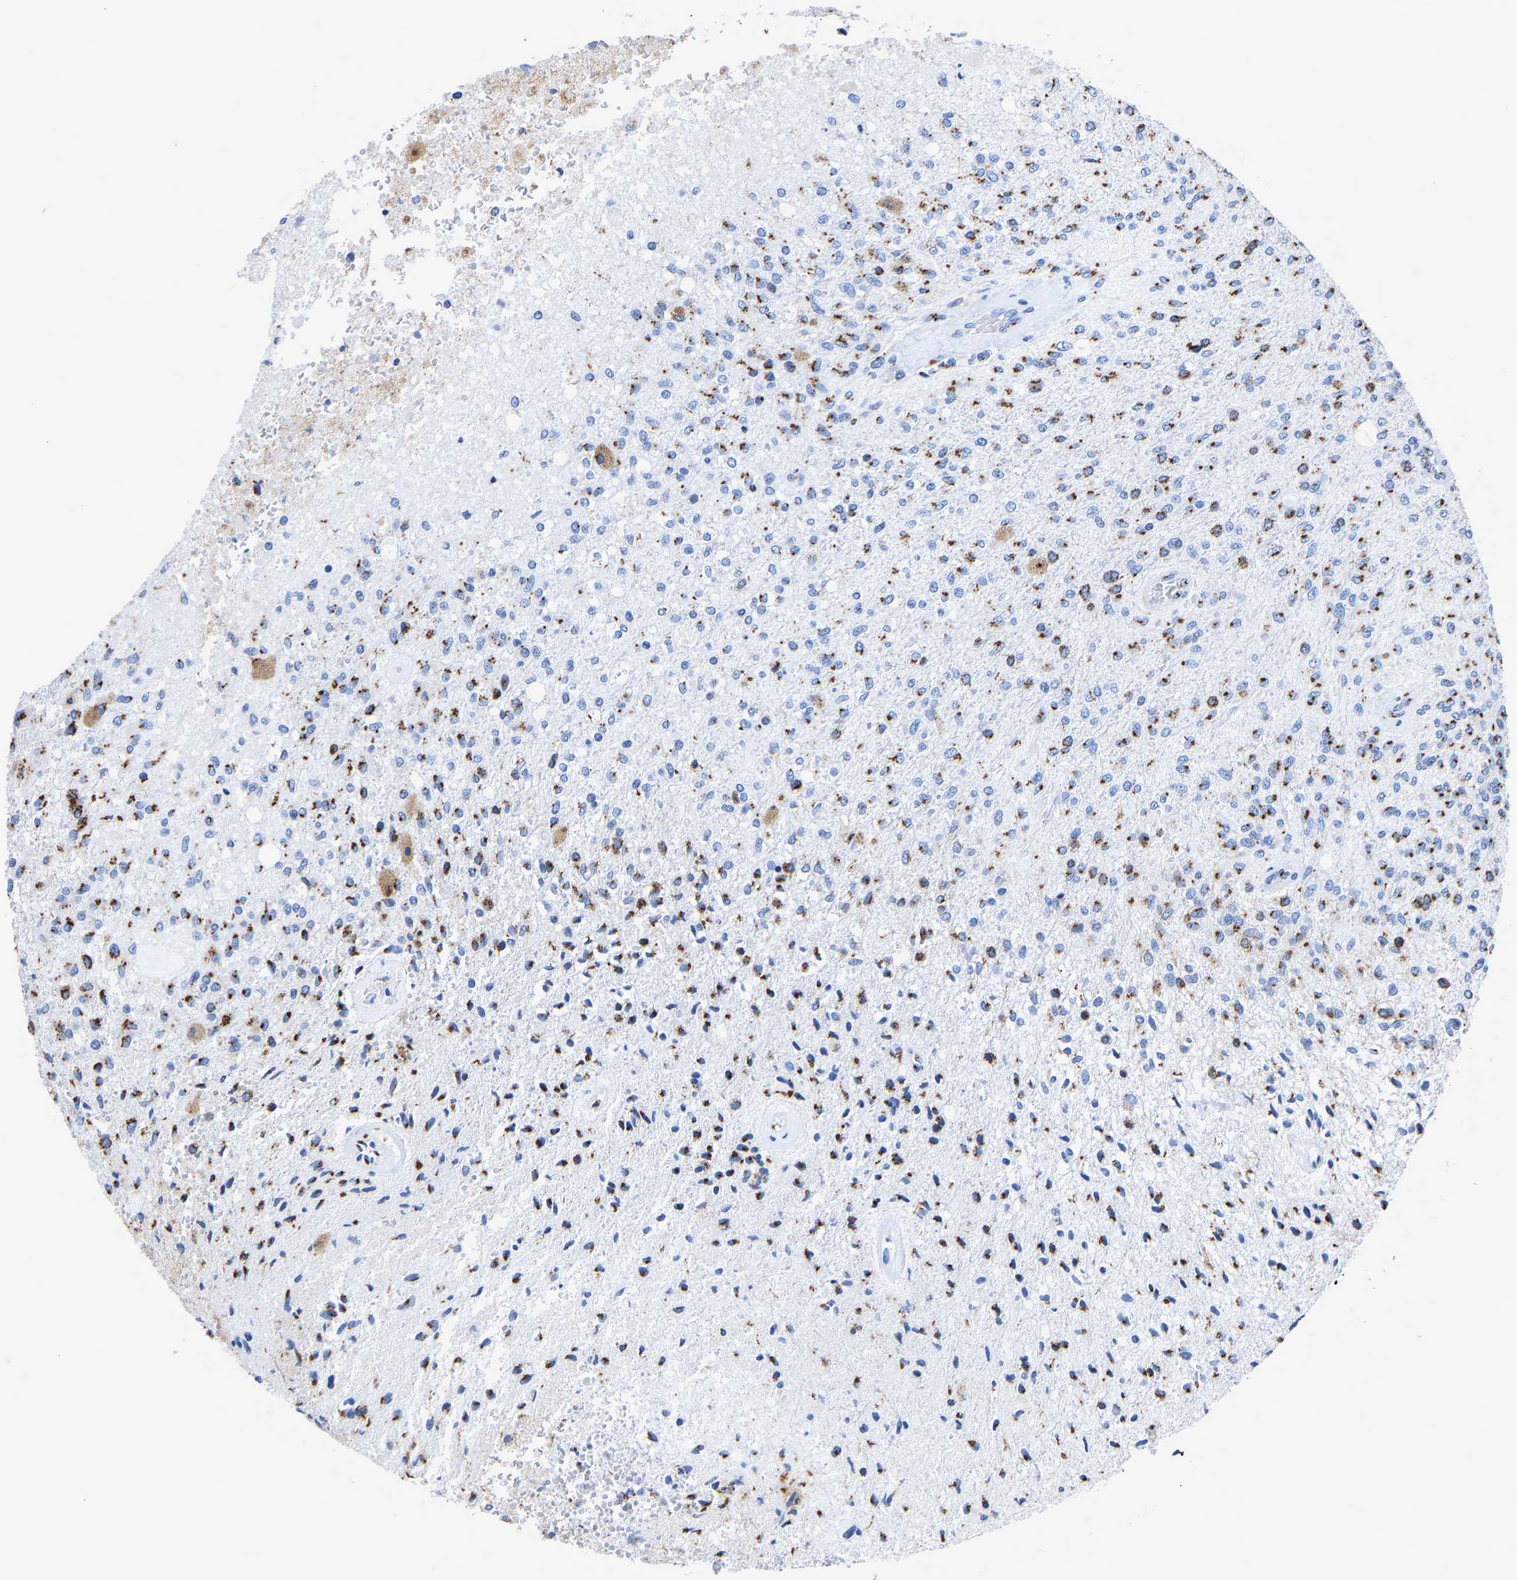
{"staining": {"intensity": "strong", "quantity": ">75%", "location": "cytoplasmic/membranous"}, "tissue": "glioma", "cell_type": "Tumor cells", "image_type": "cancer", "snomed": [{"axis": "morphology", "description": "Normal tissue, NOS"}, {"axis": "morphology", "description": "Glioma, malignant, High grade"}, {"axis": "topography", "description": "Cerebral cortex"}], "caption": "Protein staining by immunohistochemistry (IHC) demonstrates strong cytoplasmic/membranous staining in approximately >75% of tumor cells in glioma.", "gene": "TMEM87A", "patient": {"sex": "male", "age": 77}}